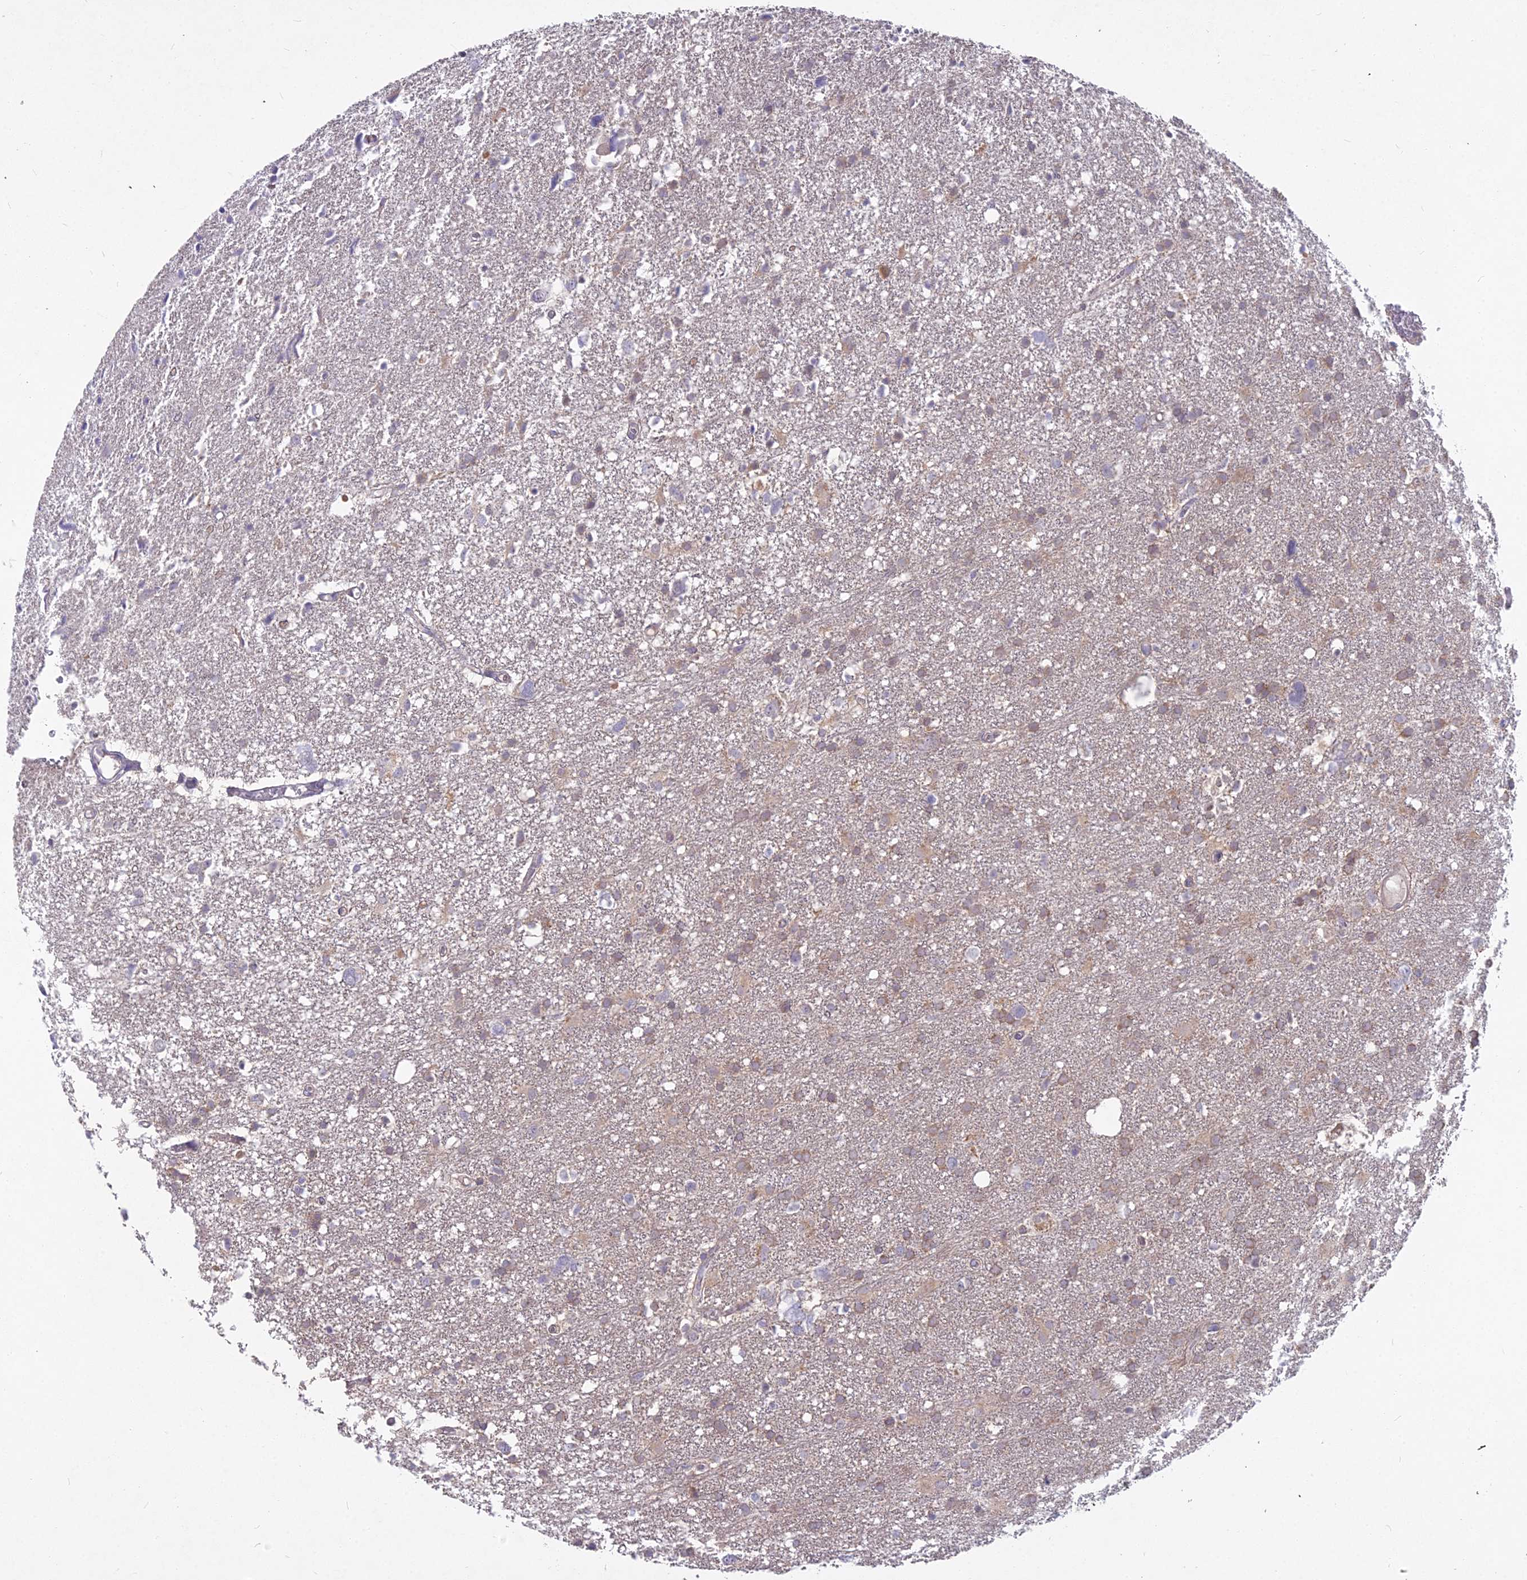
{"staining": {"intensity": "weak", "quantity": "25%-75%", "location": "cytoplasmic/membranous"}, "tissue": "glioma", "cell_type": "Tumor cells", "image_type": "cancer", "snomed": [{"axis": "morphology", "description": "Glioma, malignant, High grade"}, {"axis": "topography", "description": "Brain"}], "caption": "This histopathology image exhibits IHC staining of human malignant glioma (high-grade), with low weak cytoplasmic/membranous expression in approximately 25%-75% of tumor cells.", "gene": "MICU2", "patient": {"sex": "male", "age": 61}}